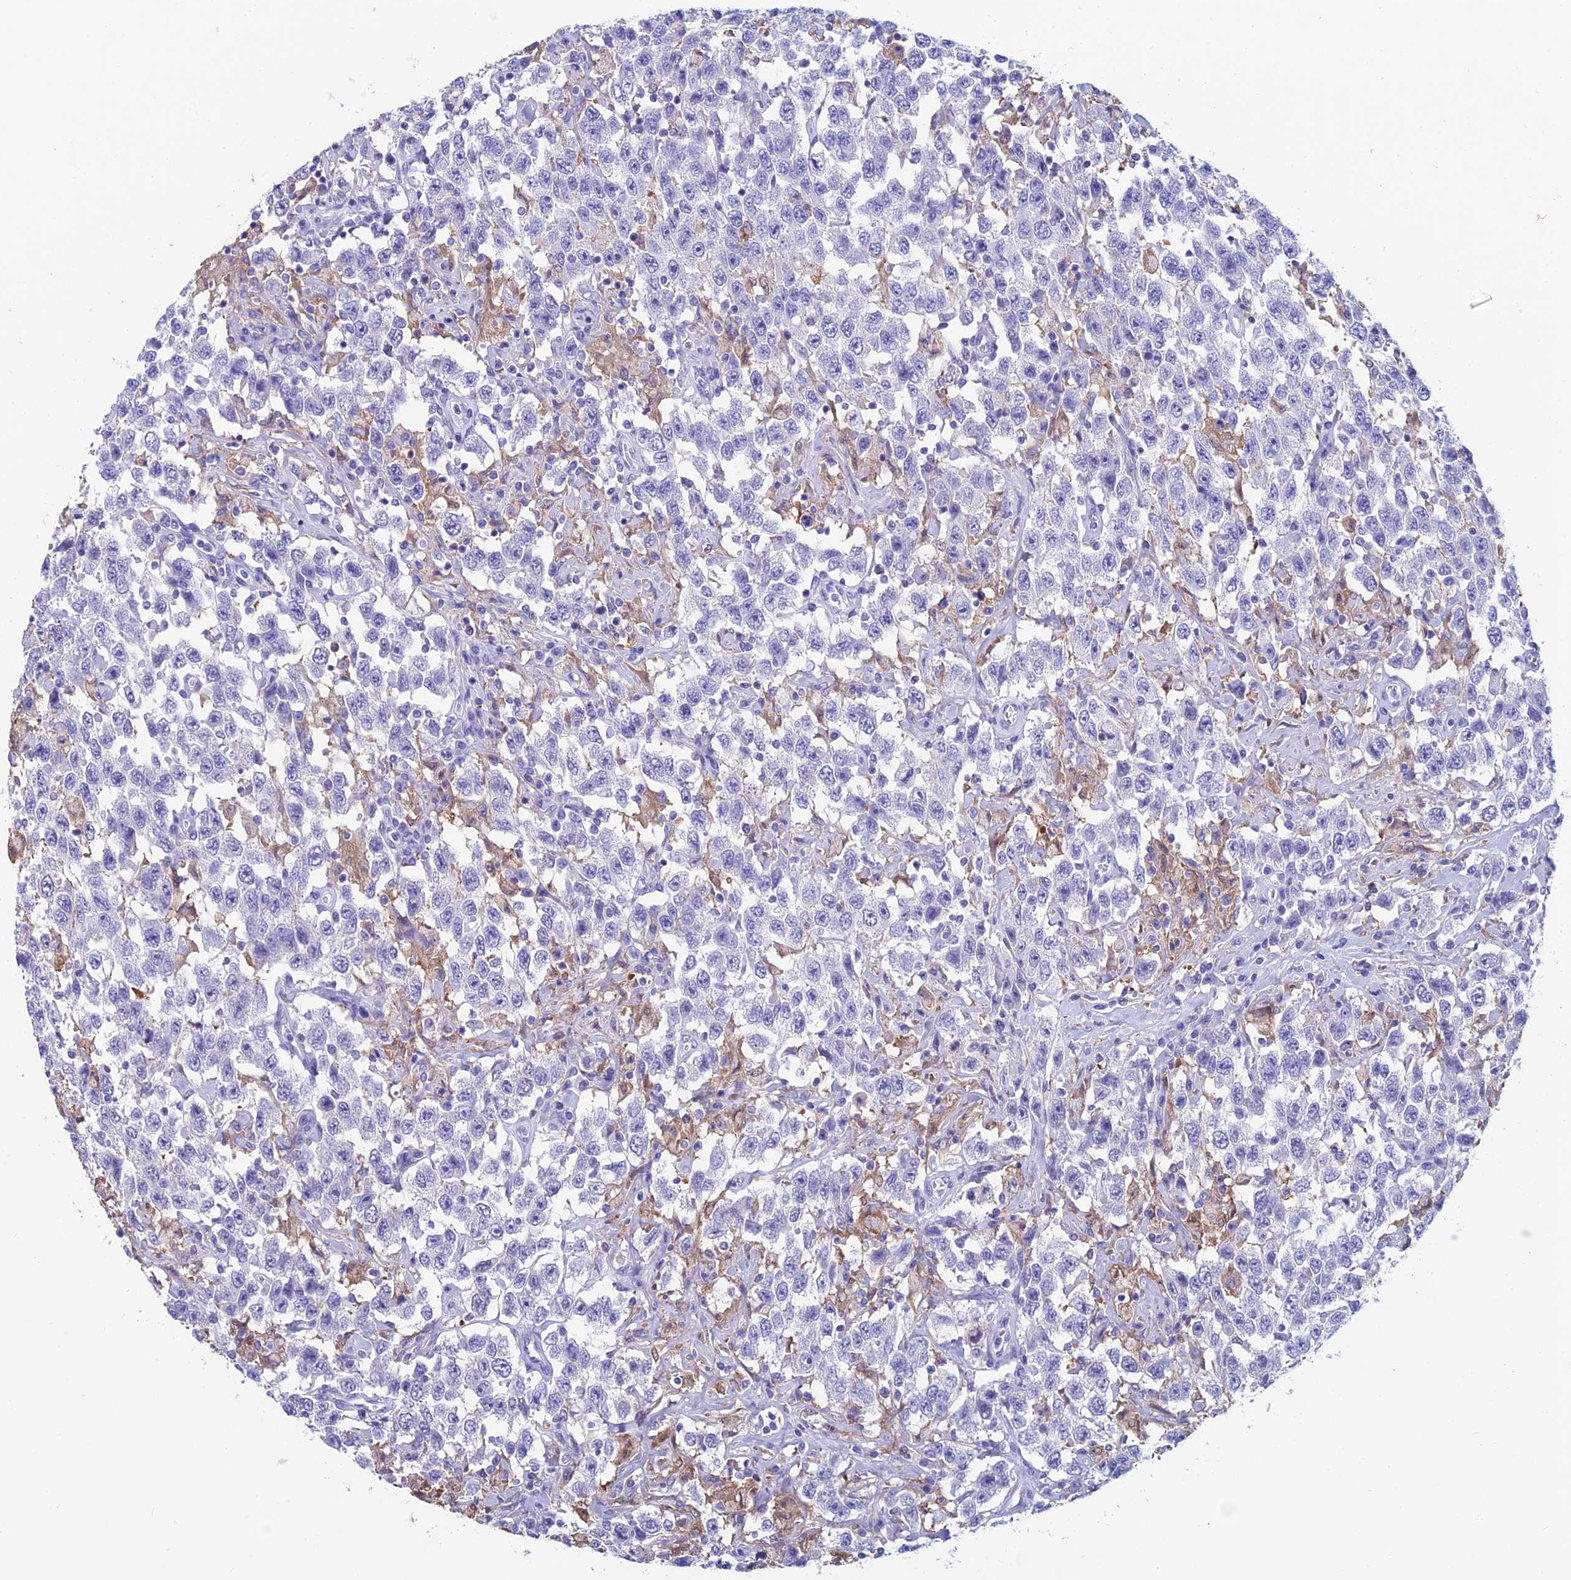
{"staining": {"intensity": "negative", "quantity": "none", "location": "none"}, "tissue": "testis cancer", "cell_type": "Tumor cells", "image_type": "cancer", "snomed": [{"axis": "morphology", "description": "Seminoma, NOS"}, {"axis": "topography", "description": "Testis"}], "caption": "Immunohistochemical staining of testis cancer shows no significant expression in tumor cells.", "gene": "KCNK17", "patient": {"sex": "male", "age": 41}}